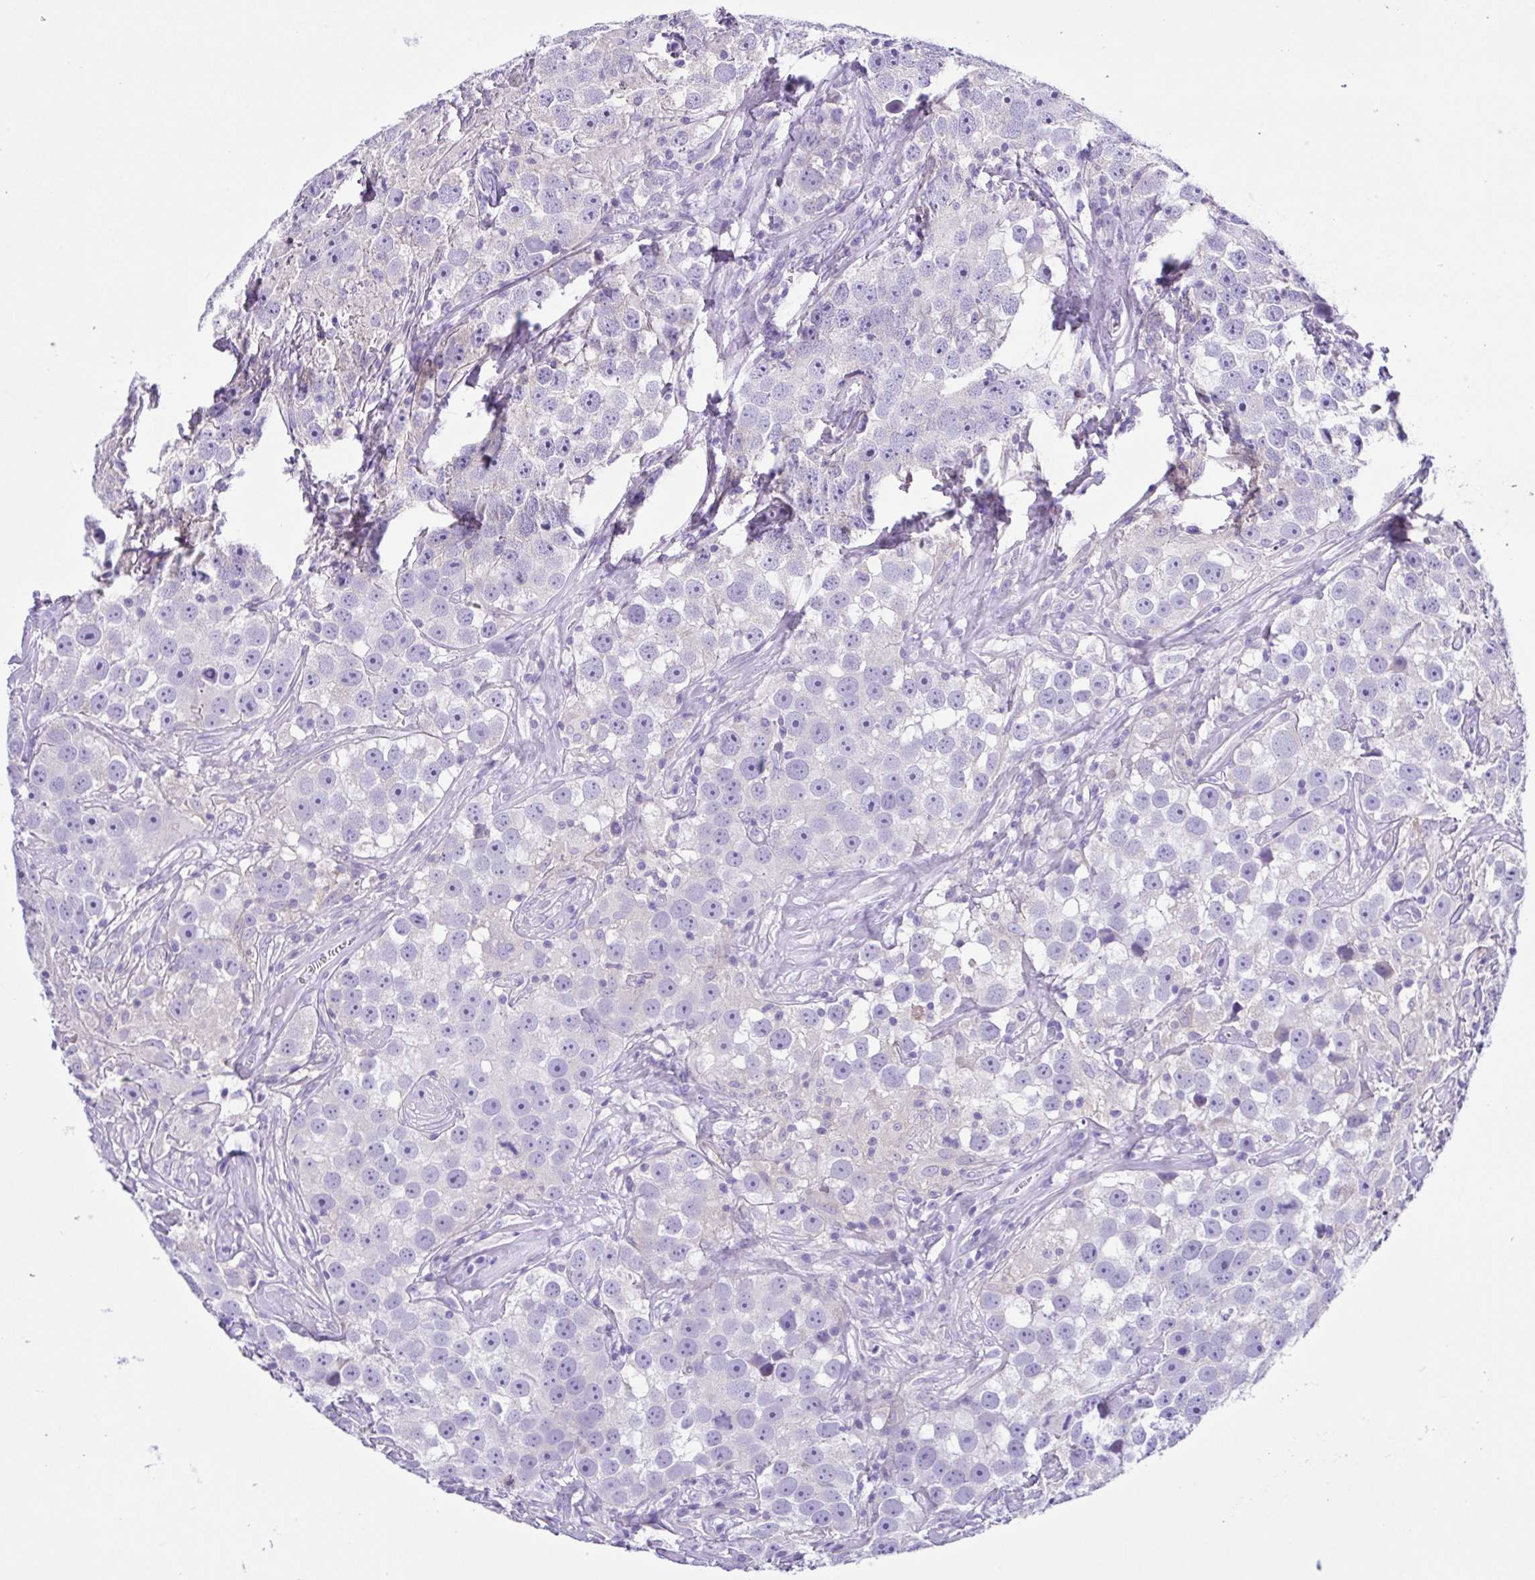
{"staining": {"intensity": "negative", "quantity": "none", "location": "none"}, "tissue": "testis cancer", "cell_type": "Tumor cells", "image_type": "cancer", "snomed": [{"axis": "morphology", "description": "Seminoma, NOS"}, {"axis": "topography", "description": "Testis"}], "caption": "The histopathology image reveals no staining of tumor cells in testis cancer (seminoma). The staining is performed using DAB (3,3'-diaminobenzidine) brown chromogen with nuclei counter-stained in using hematoxylin.", "gene": "CD72", "patient": {"sex": "male", "age": 49}}